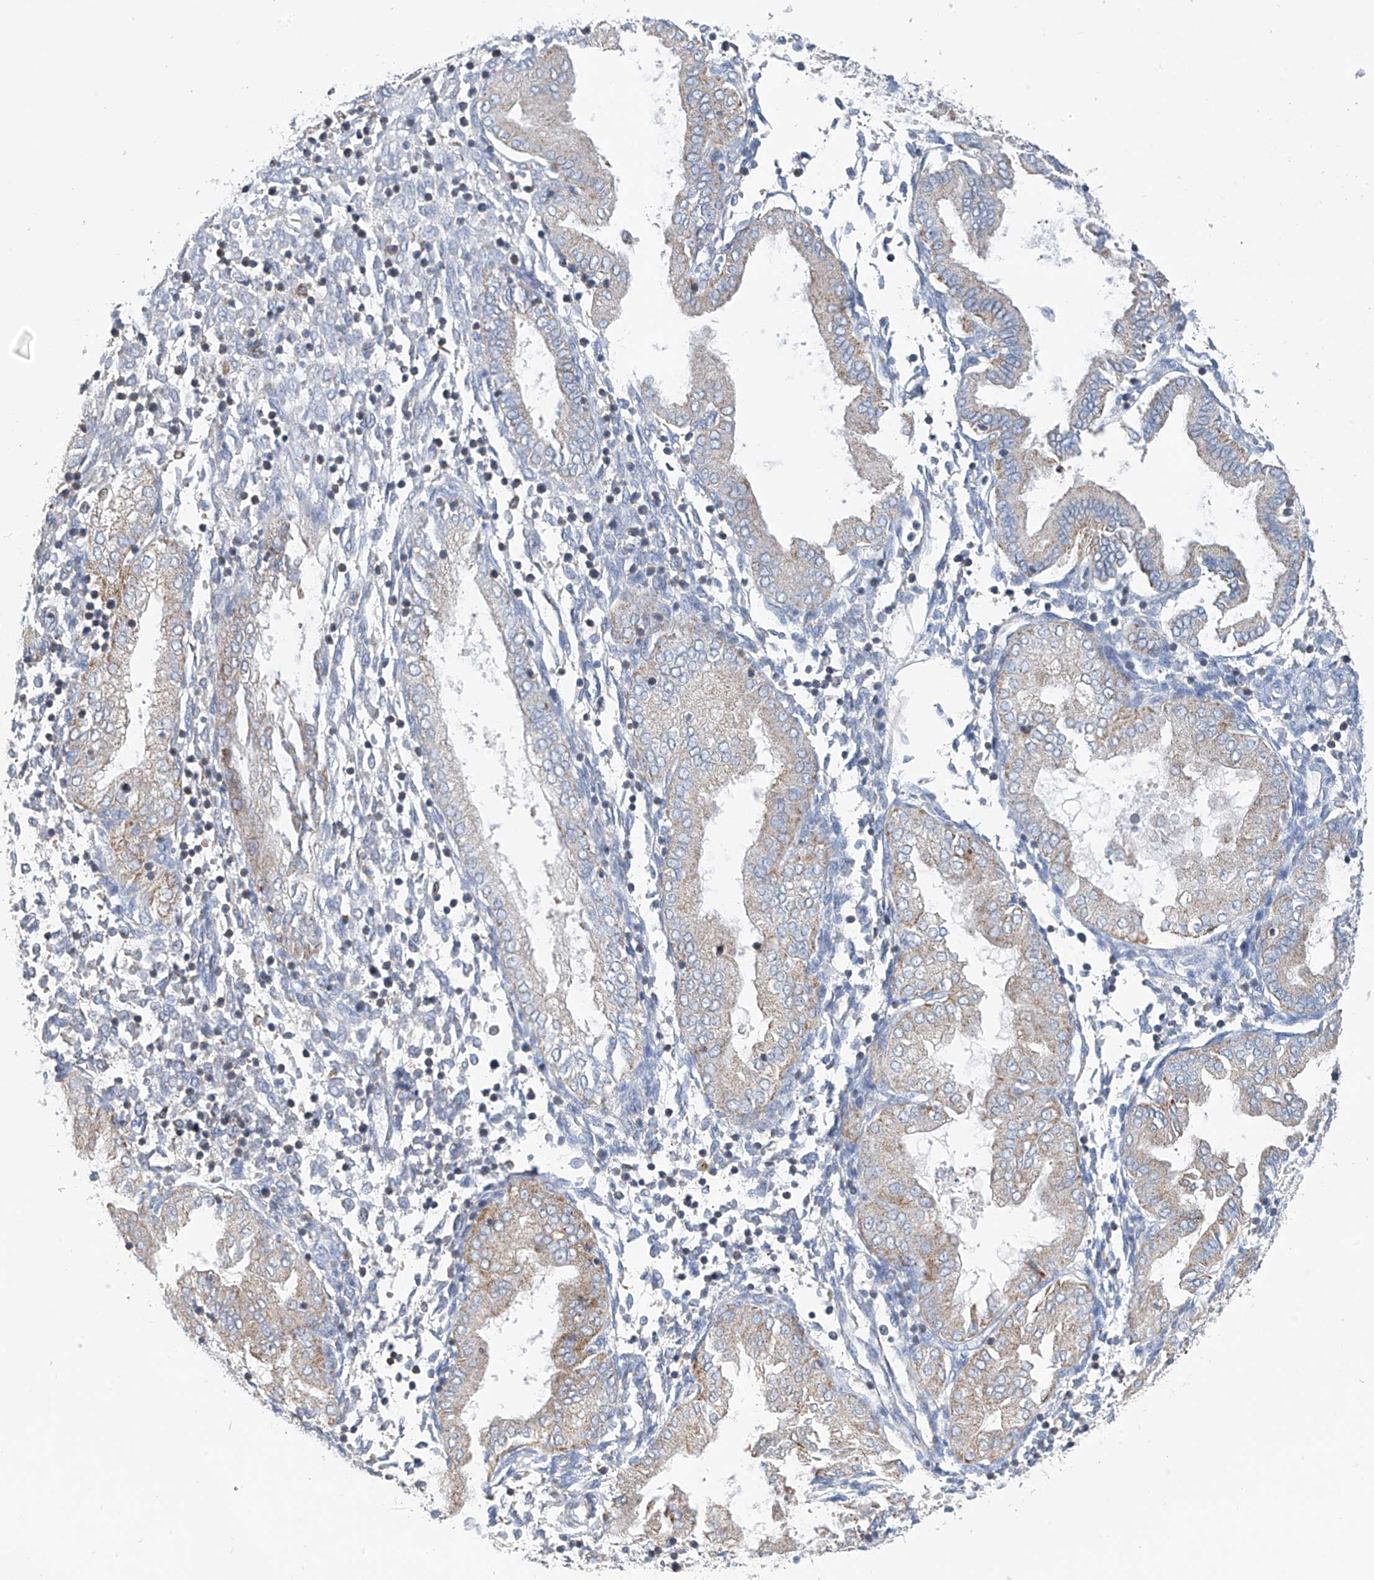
{"staining": {"intensity": "negative", "quantity": "none", "location": "none"}, "tissue": "endometrium", "cell_type": "Cells in endometrial stroma", "image_type": "normal", "snomed": [{"axis": "morphology", "description": "Normal tissue, NOS"}, {"axis": "topography", "description": "Endometrium"}], "caption": "This is an immunohistochemistry histopathology image of benign endometrium. There is no positivity in cells in endometrial stroma.", "gene": "SYN3", "patient": {"sex": "female", "age": 53}}